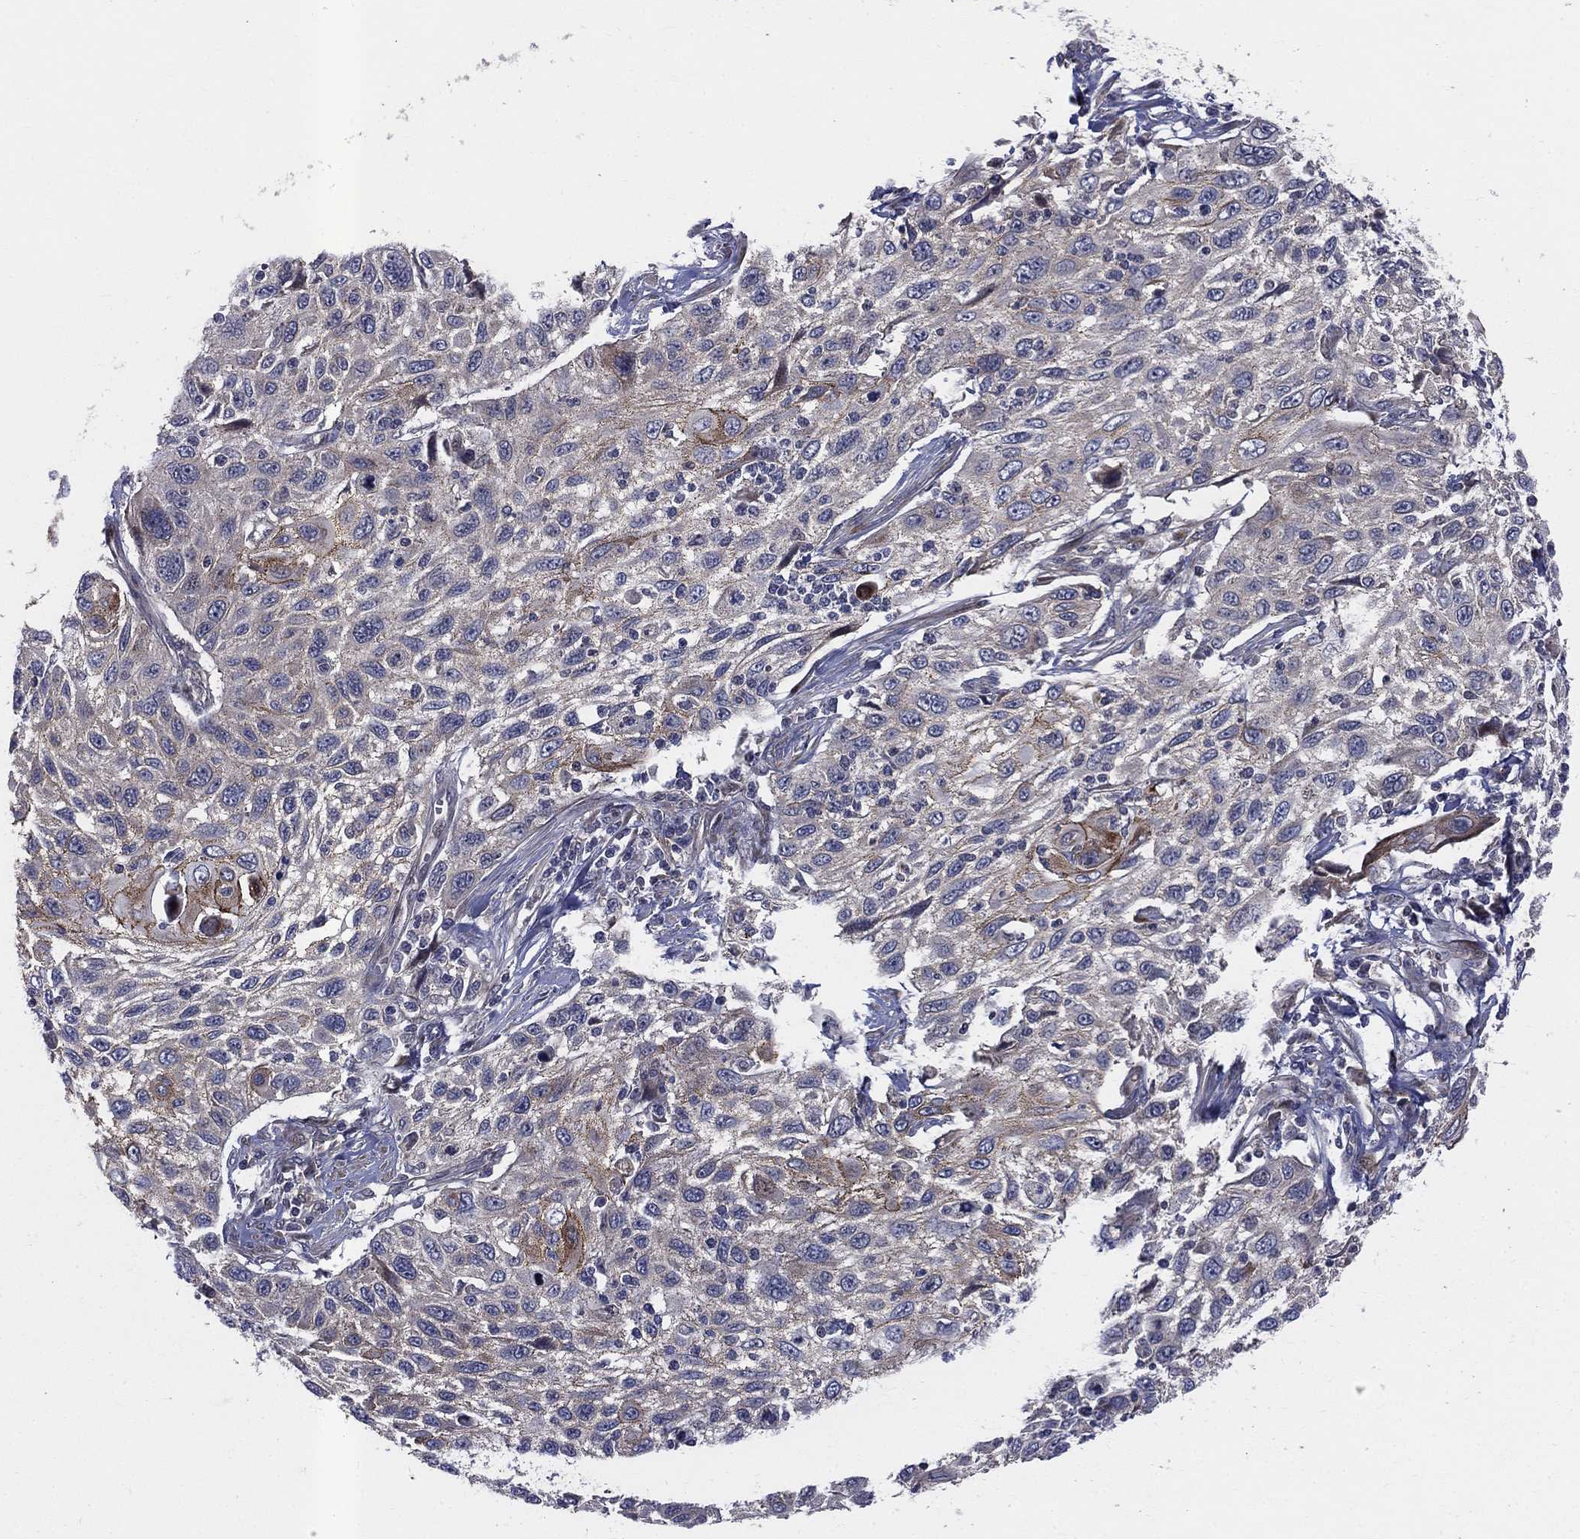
{"staining": {"intensity": "weak", "quantity": "25%-75%", "location": "cytoplasmic/membranous"}, "tissue": "cervical cancer", "cell_type": "Tumor cells", "image_type": "cancer", "snomed": [{"axis": "morphology", "description": "Squamous cell carcinoma, NOS"}, {"axis": "topography", "description": "Cervix"}], "caption": "The immunohistochemical stain labels weak cytoplasmic/membranous positivity in tumor cells of cervical squamous cell carcinoma tissue.", "gene": "WDR19", "patient": {"sex": "female", "age": 70}}